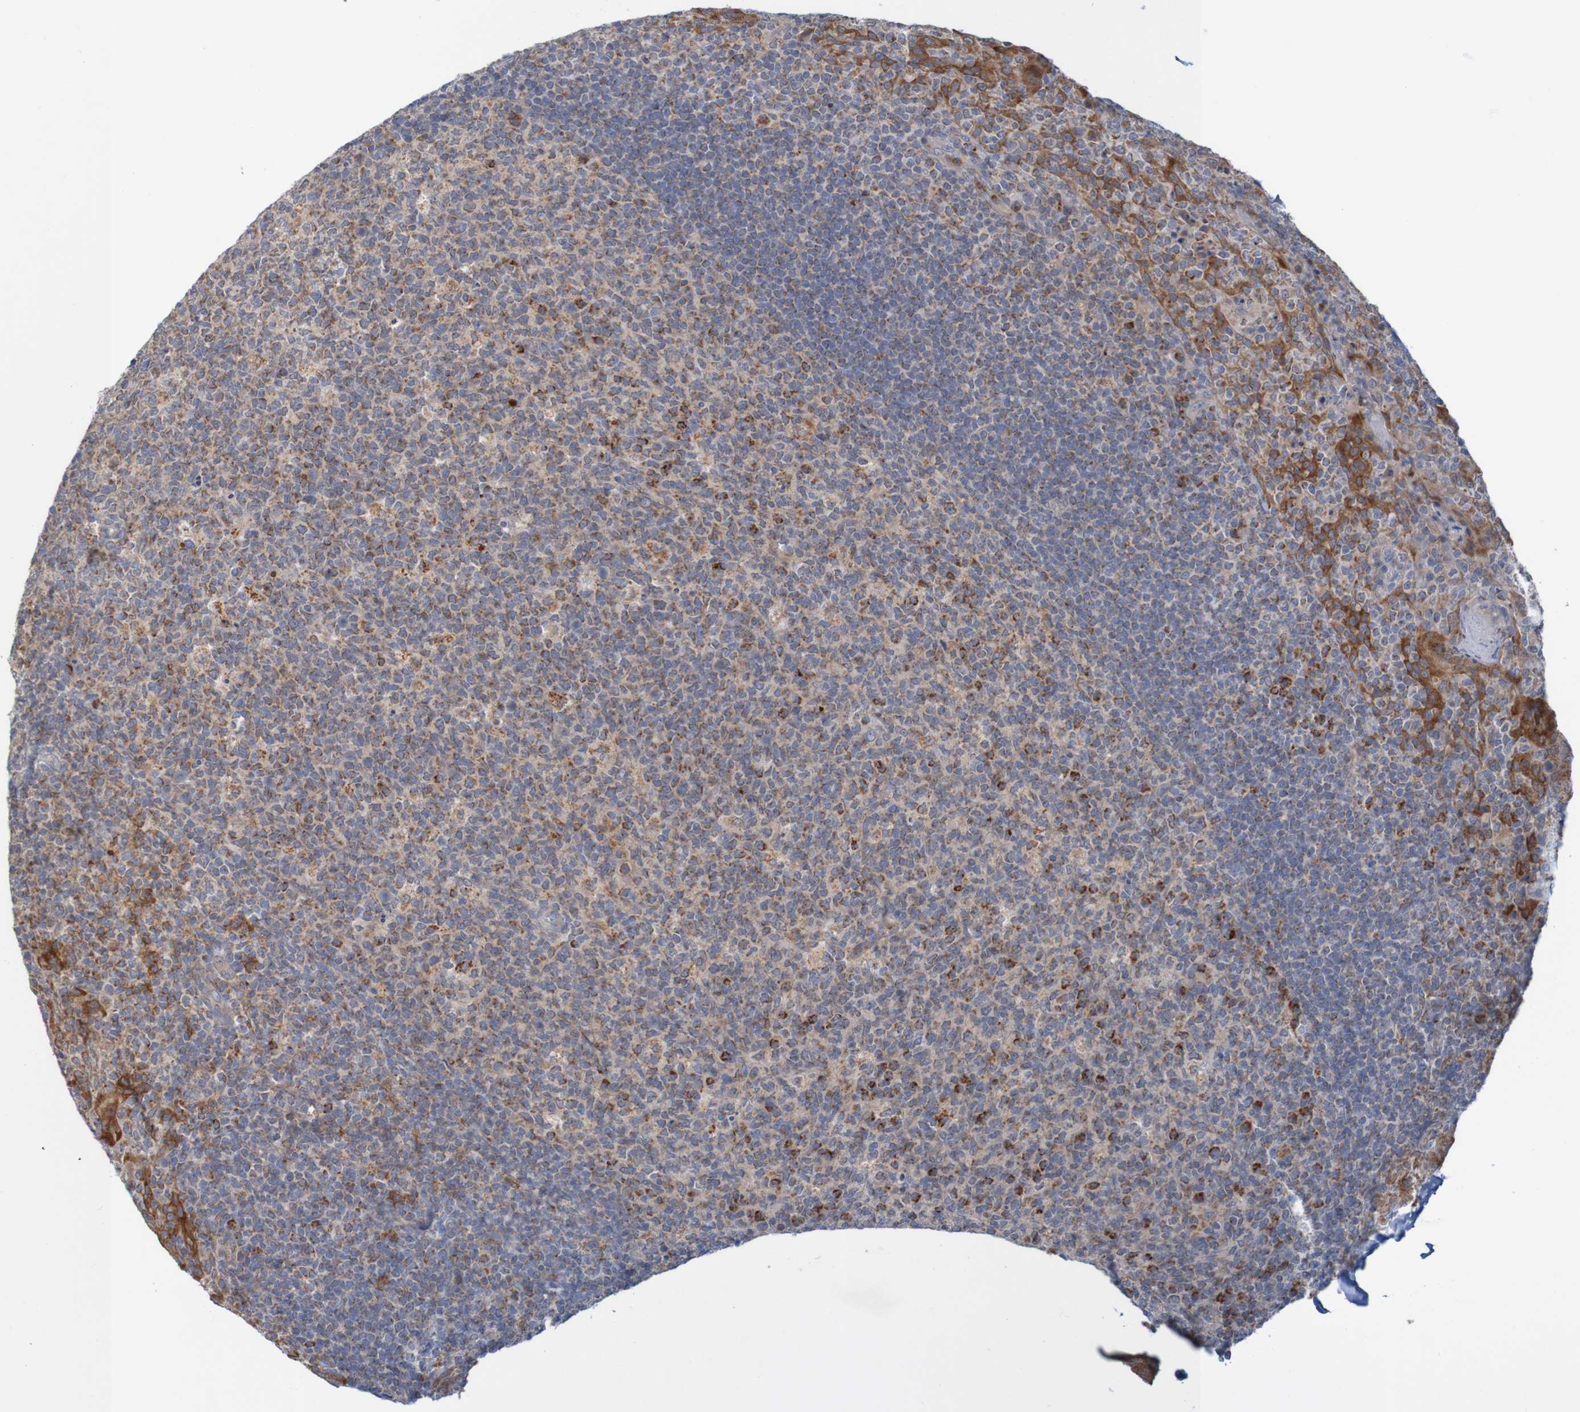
{"staining": {"intensity": "moderate", "quantity": "<25%", "location": "cytoplasmic/membranous"}, "tissue": "tonsil", "cell_type": "Germinal center cells", "image_type": "normal", "snomed": [{"axis": "morphology", "description": "Normal tissue, NOS"}, {"axis": "topography", "description": "Tonsil"}], "caption": "Moderate cytoplasmic/membranous staining is appreciated in about <25% of germinal center cells in unremarkable tonsil.", "gene": "NAV2", "patient": {"sex": "male", "age": 17}}